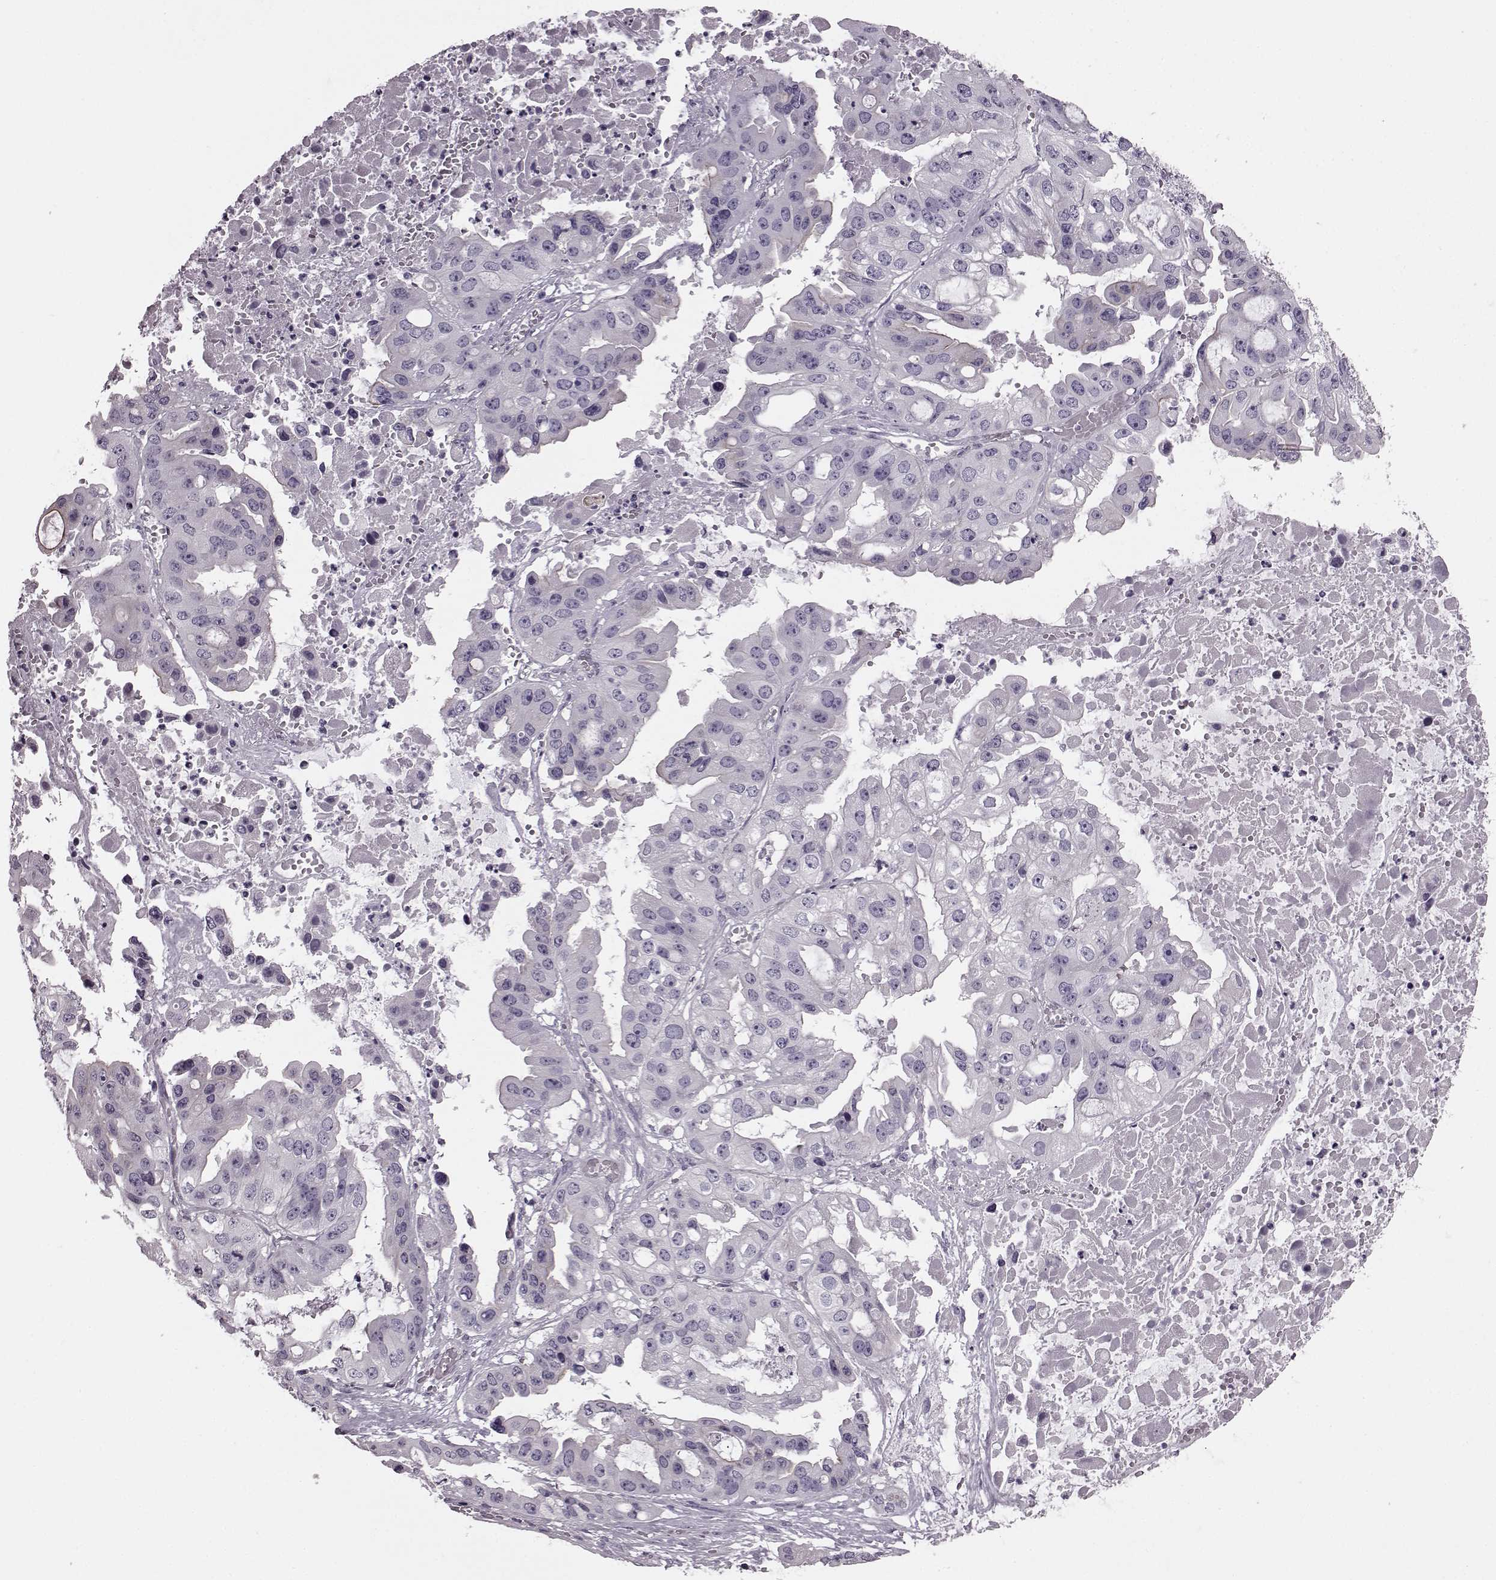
{"staining": {"intensity": "negative", "quantity": "none", "location": "none"}, "tissue": "ovarian cancer", "cell_type": "Tumor cells", "image_type": "cancer", "snomed": [{"axis": "morphology", "description": "Cystadenocarcinoma, serous, NOS"}, {"axis": "topography", "description": "Ovary"}], "caption": "Immunohistochemistry (IHC) photomicrograph of neoplastic tissue: human ovarian serous cystadenocarcinoma stained with DAB (3,3'-diaminobenzidine) demonstrates no significant protein positivity in tumor cells.", "gene": "SNTG1", "patient": {"sex": "female", "age": 56}}